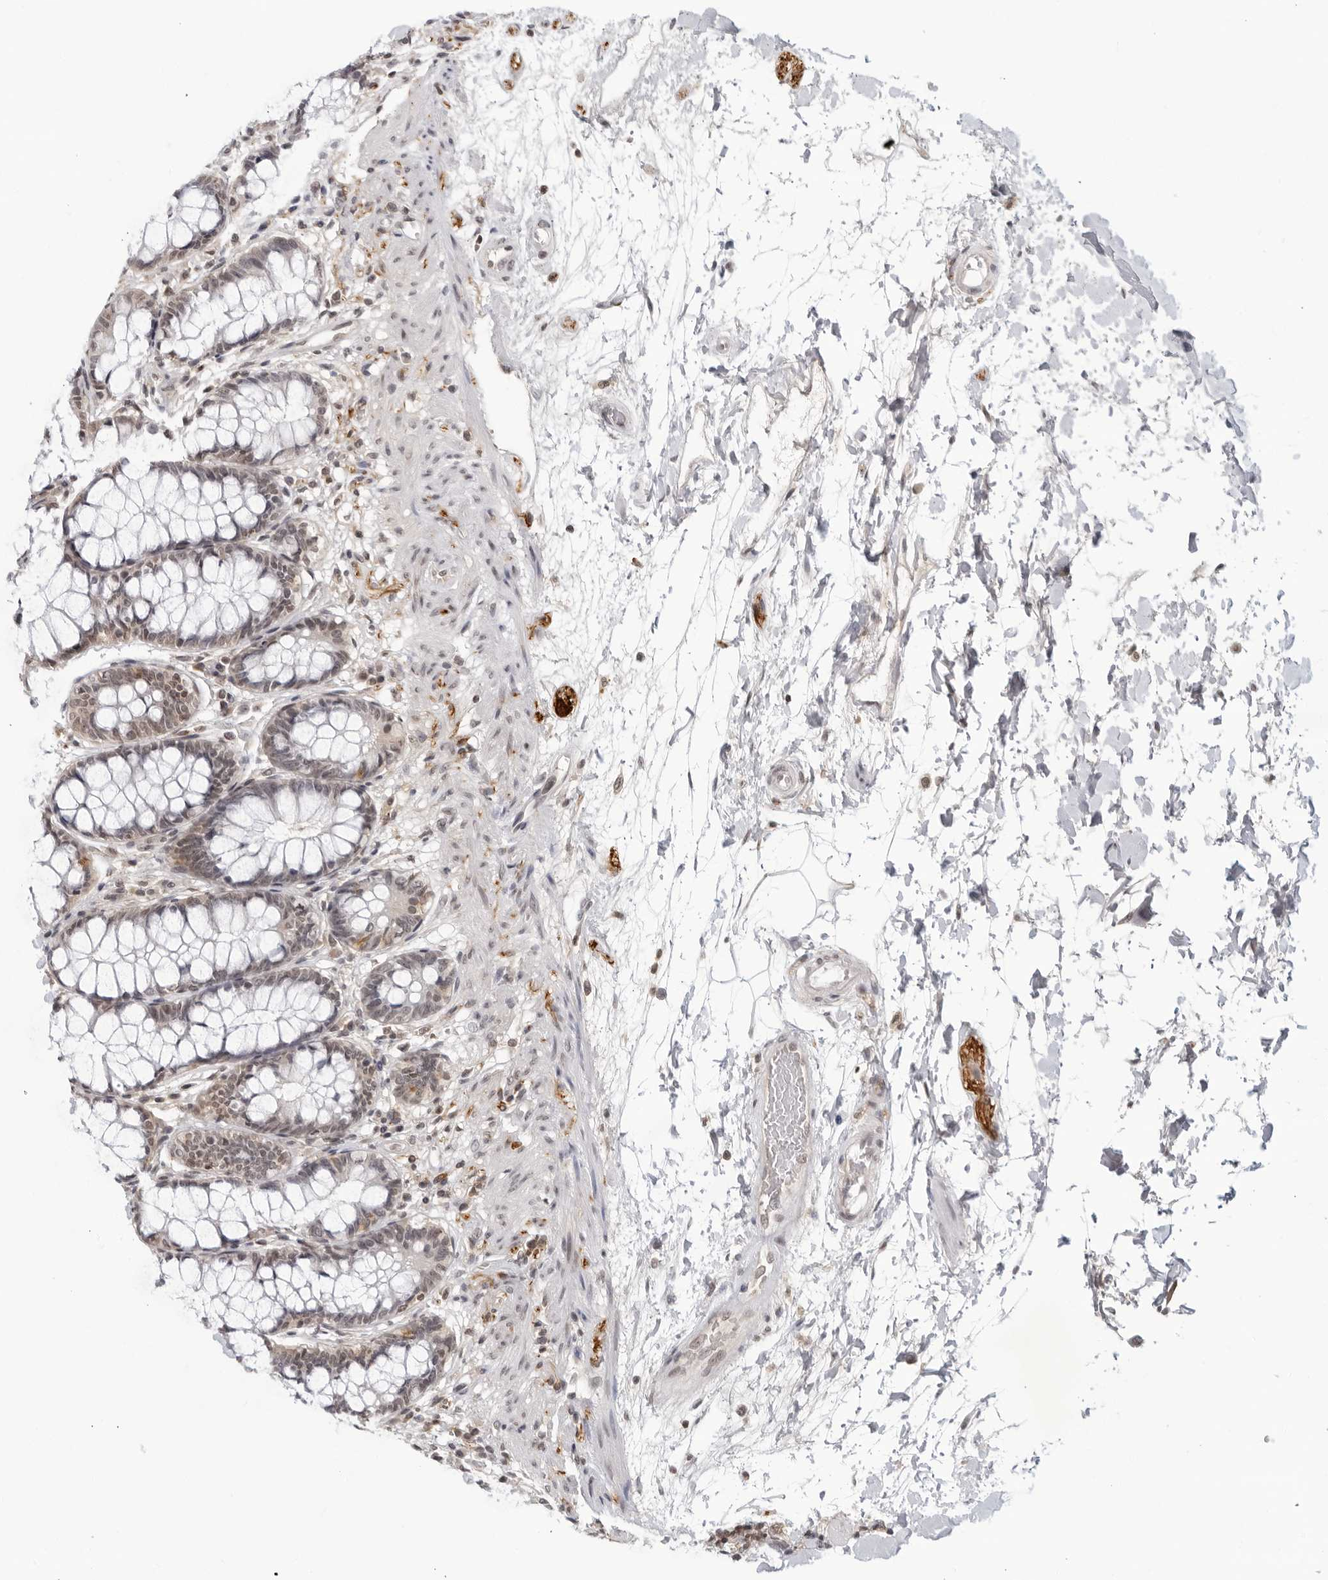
{"staining": {"intensity": "weak", "quantity": "25%-75%", "location": "cytoplasmic/membranous,nuclear"}, "tissue": "rectum", "cell_type": "Glandular cells", "image_type": "normal", "snomed": [{"axis": "morphology", "description": "Normal tissue, NOS"}, {"axis": "topography", "description": "Rectum"}], "caption": "Immunohistochemistry histopathology image of unremarkable rectum stained for a protein (brown), which reveals low levels of weak cytoplasmic/membranous,nuclear expression in approximately 25%-75% of glandular cells.", "gene": "CC2D1B", "patient": {"sex": "male", "age": 64}}